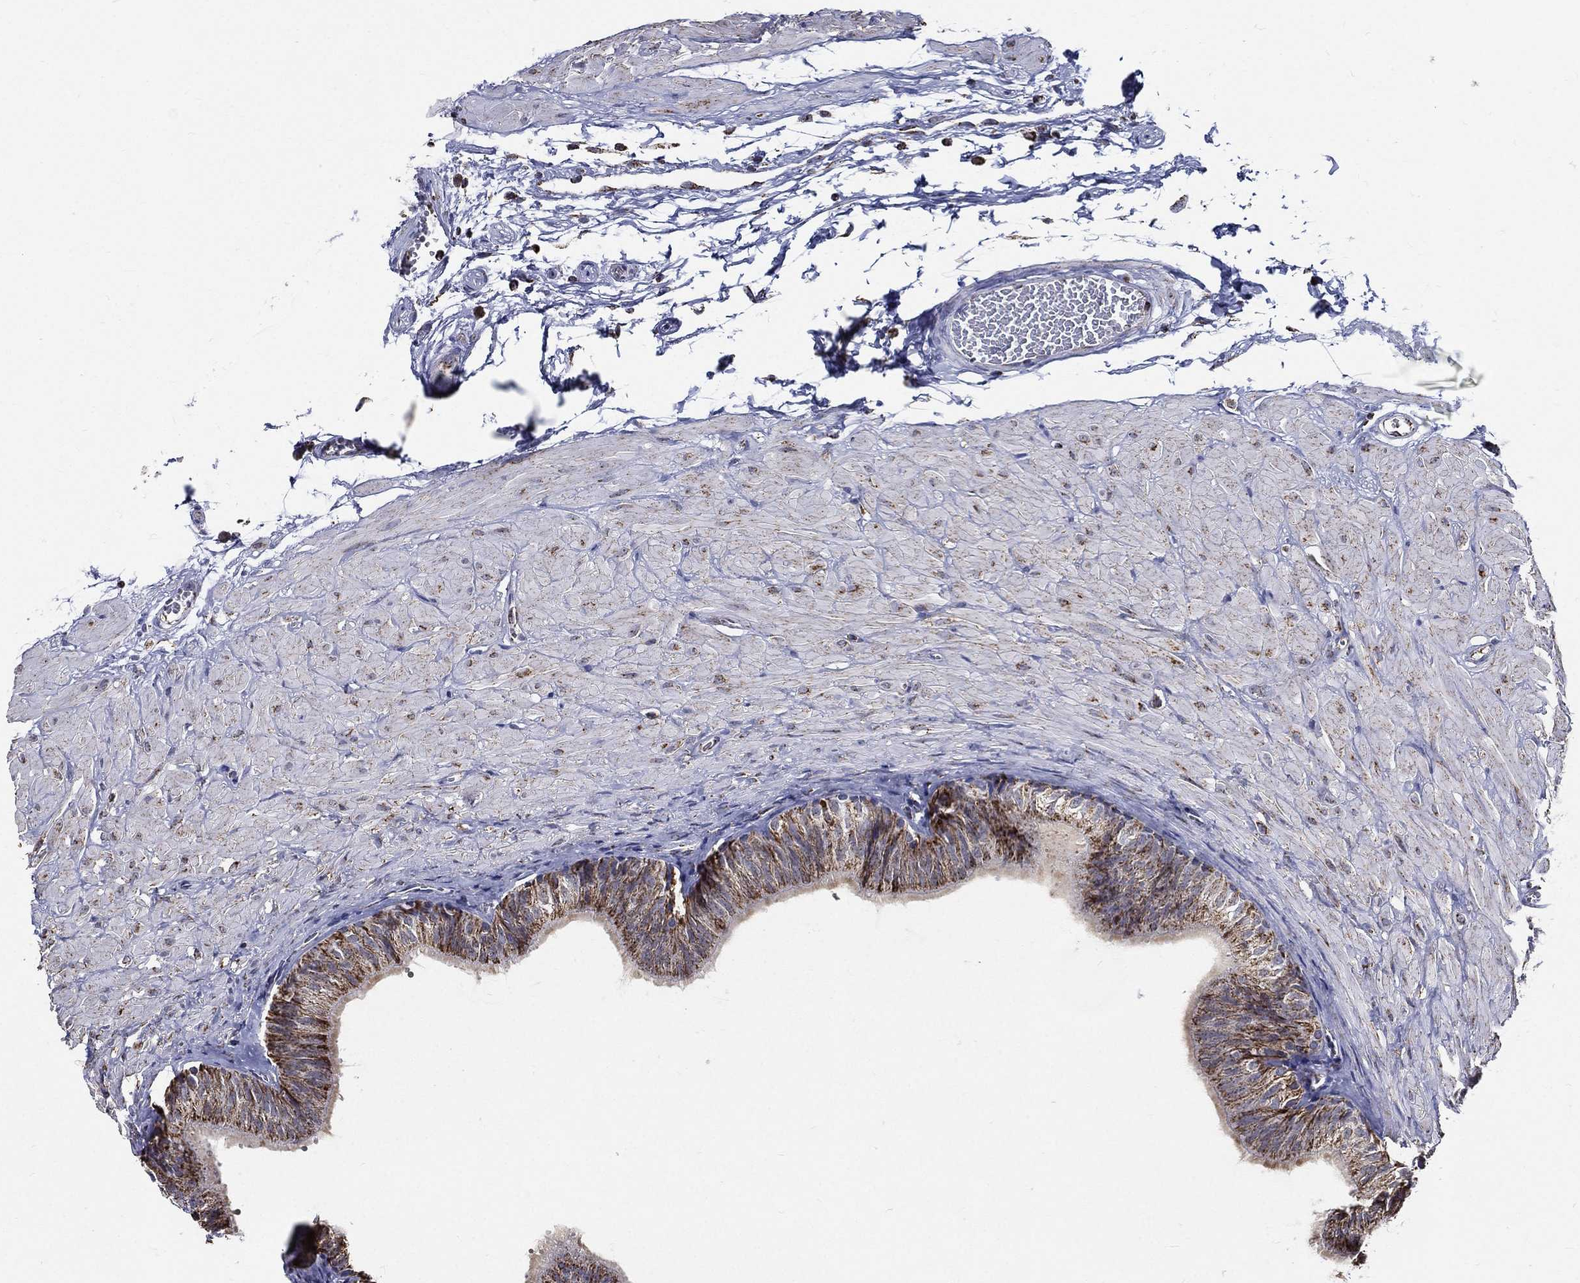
{"staining": {"intensity": "strong", "quantity": "<25%", "location": "cytoplasmic/membranous"}, "tissue": "epididymis", "cell_type": "Glandular cells", "image_type": "normal", "snomed": [{"axis": "morphology", "description": "Normal tissue, NOS"}, {"axis": "topography", "description": "Epididymis"}, {"axis": "topography", "description": "Vas deferens"}], "caption": "Brown immunohistochemical staining in benign human epididymis displays strong cytoplasmic/membranous staining in approximately <25% of glandular cells.", "gene": "NDUFAB1", "patient": {"sex": "male", "age": 23}}